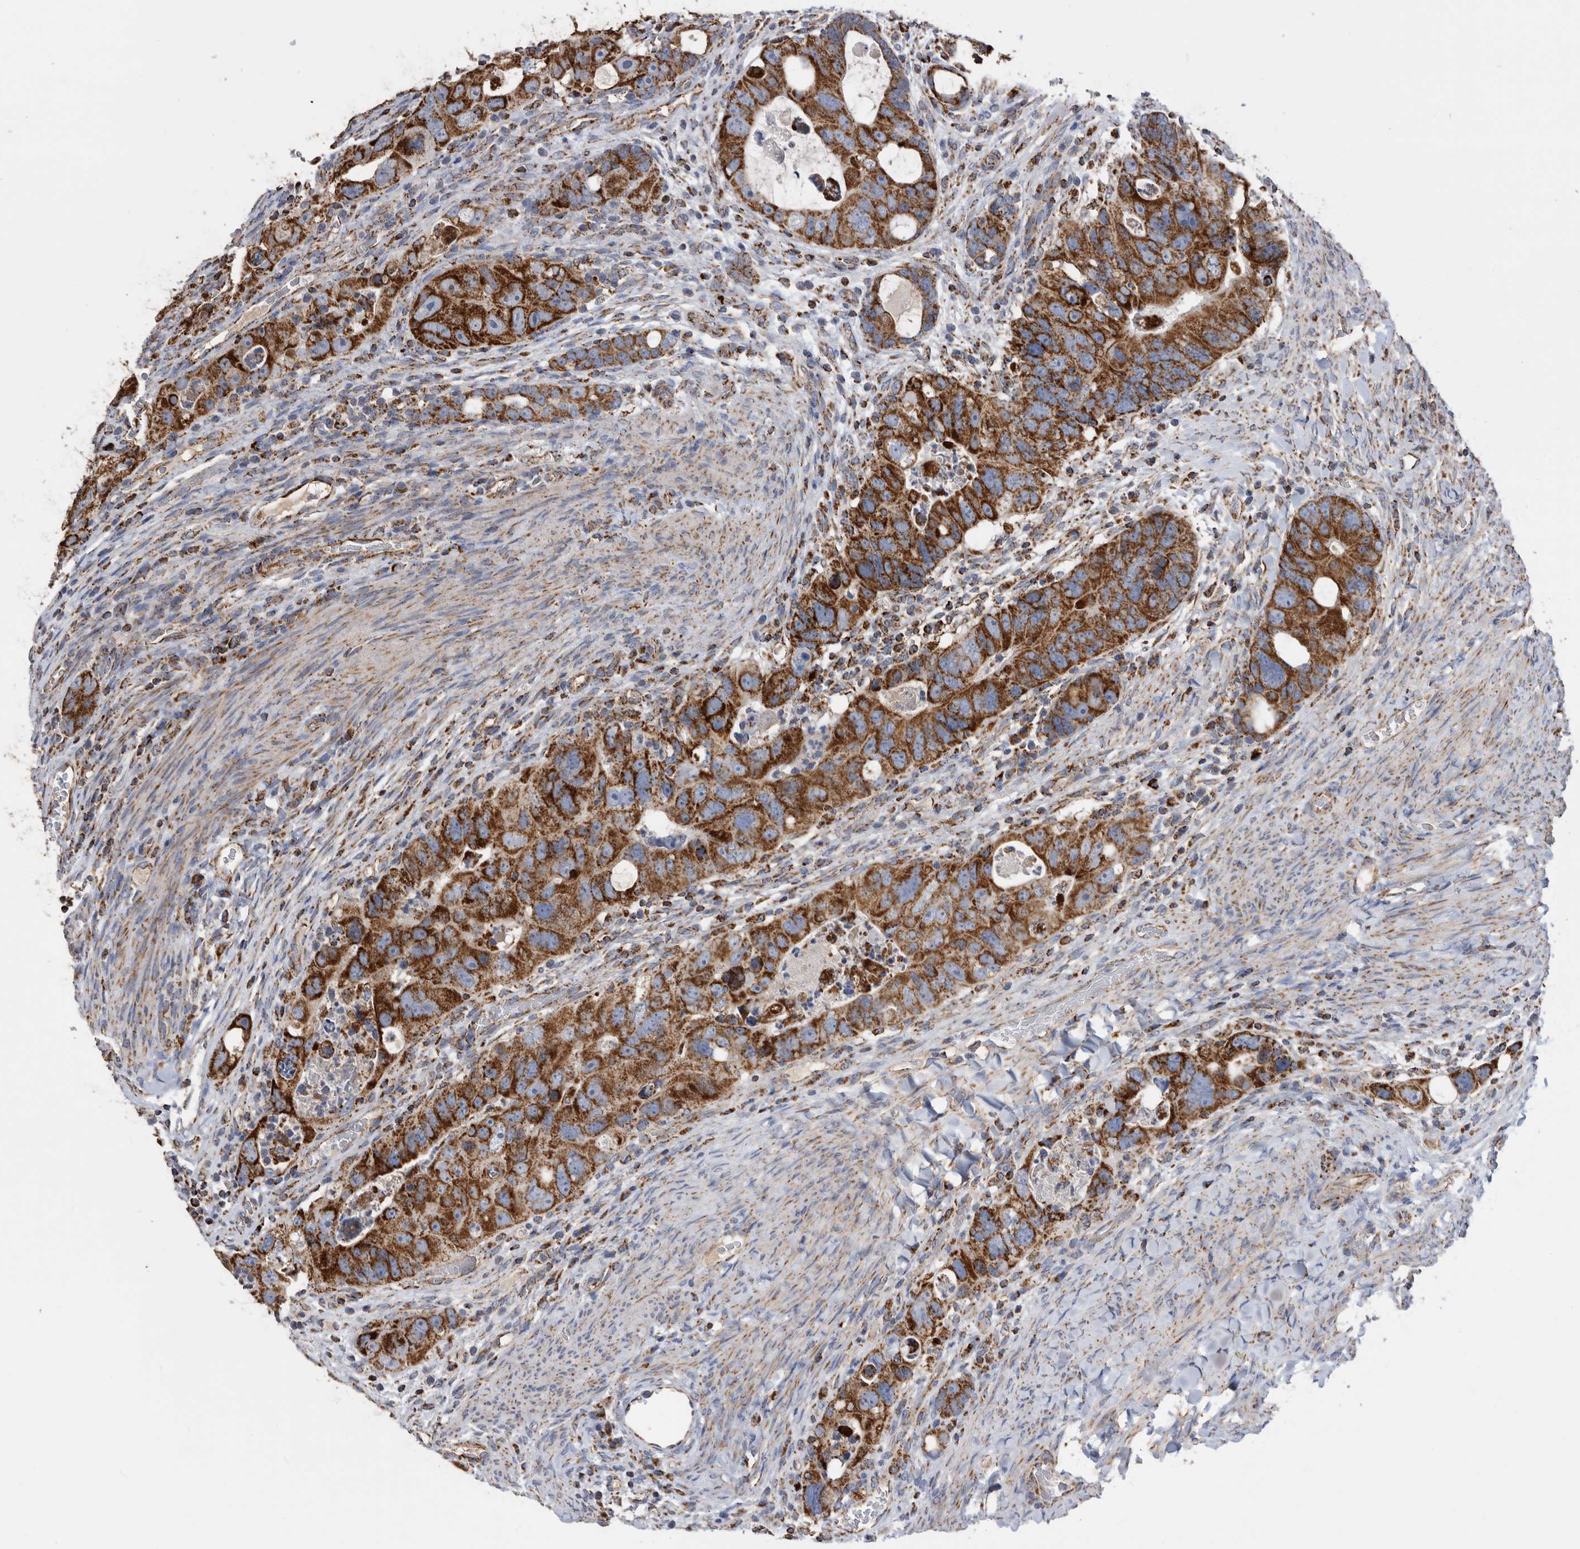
{"staining": {"intensity": "strong", "quantity": ">75%", "location": "cytoplasmic/membranous"}, "tissue": "colorectal cancer", "cell_type": "Tumor cells", "image_type": "cancer", "snomed": [{"axis": "morphology", "description": "Adenocarcinoma, NOS"}, {"axis": "topography", "description": "Rectum"}], "caption": "This is an image of immunohistochemistry staining of adenocarcinoma (colorectal), which shows strong staining in the cytoplasmic/membranous of tumor cells.", "gene": "WFDC1", "patient": {"sex": "male", "age": 59}}